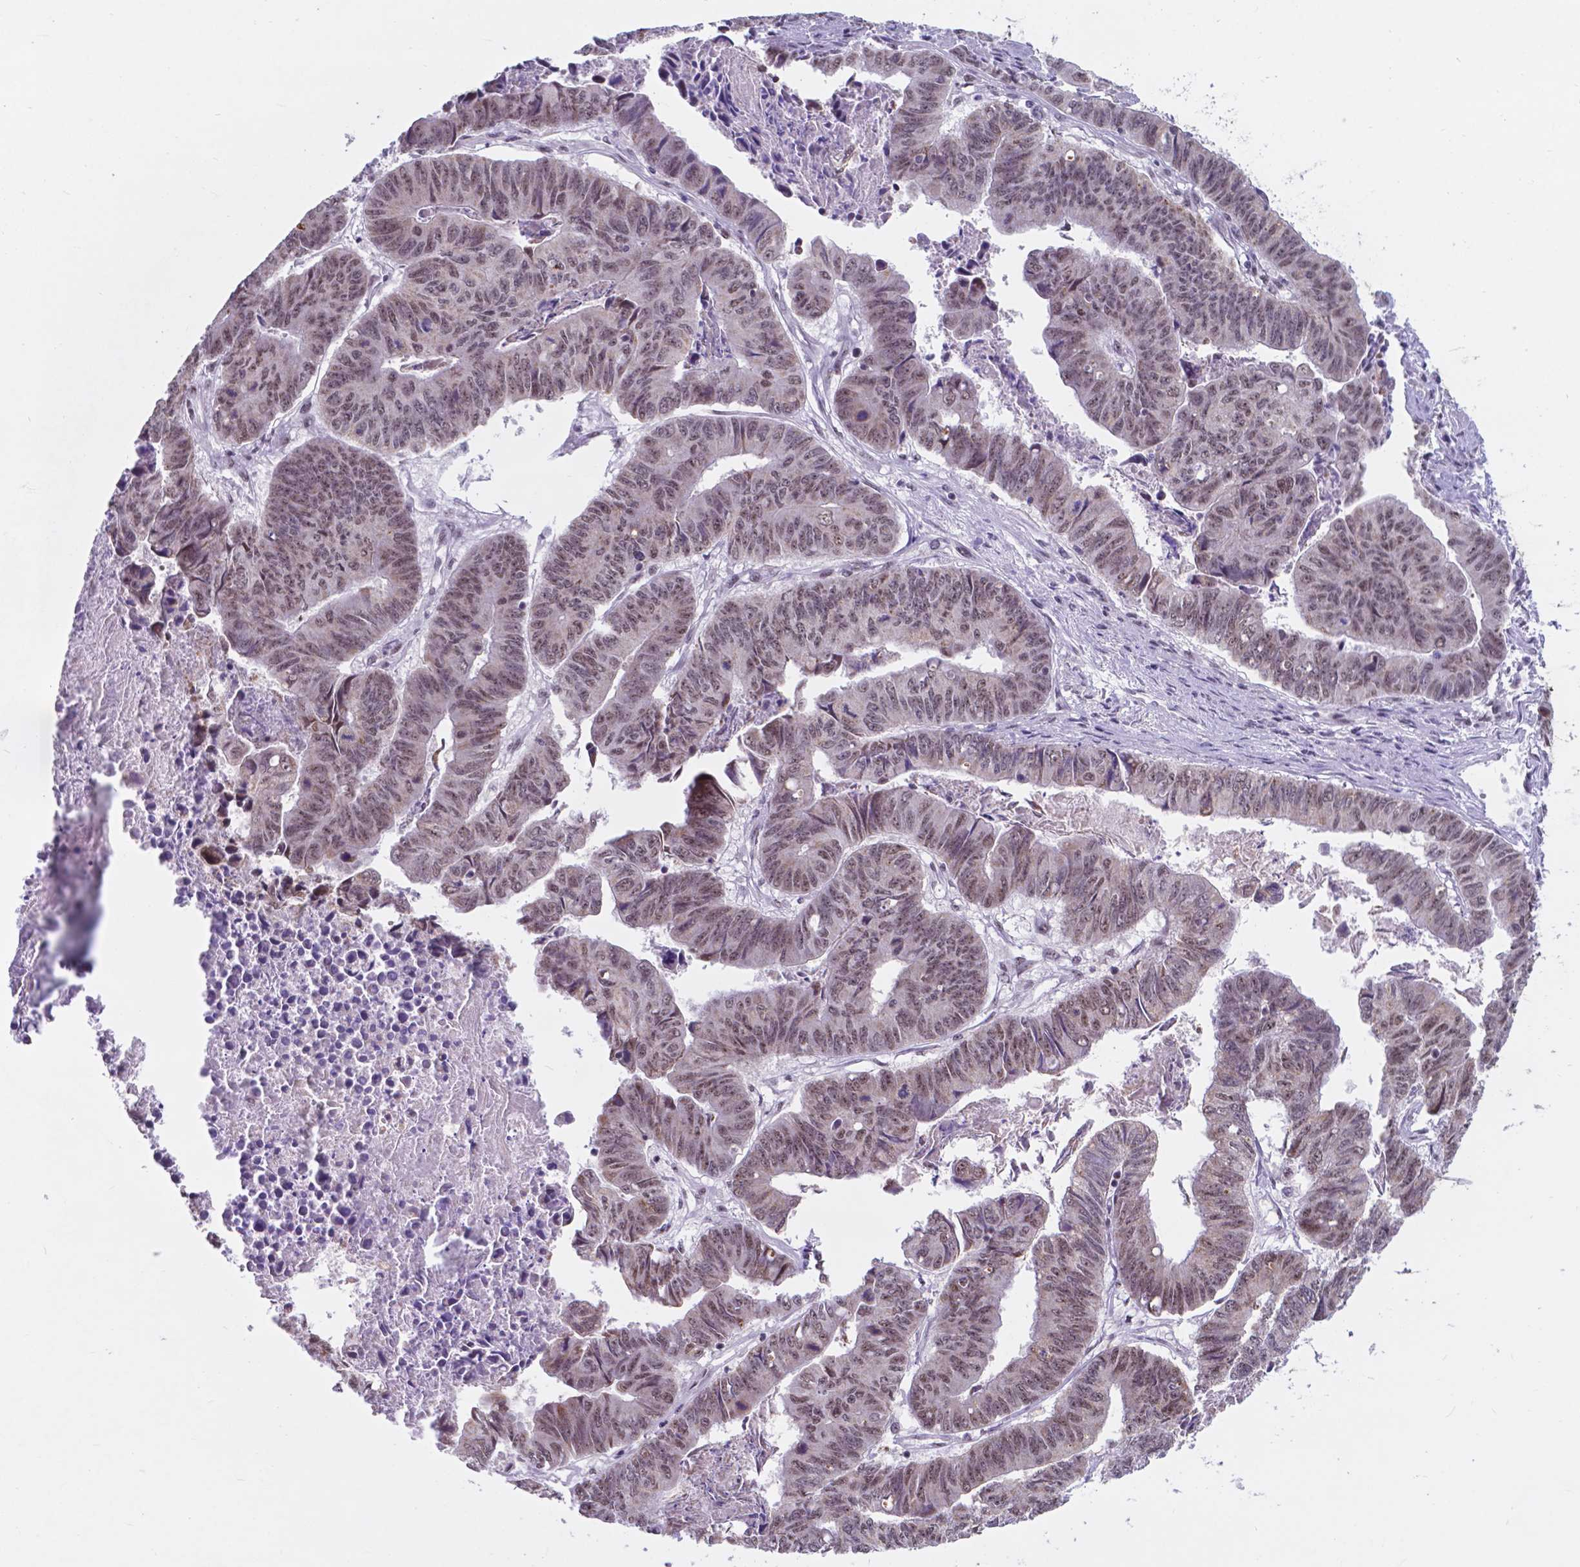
{"staining": {"intensity": "weak", "quantity": ">75%", "location": "nuclear"}, "tissue": "stomach cancer", "cell_type": "Tumor cells", "image_type": "cancer", "snomed": [{"axis": "morphology", "description": "Adenocarcinoma, NOS"}, {"axis": "topography", "description": "Stomach, lower"}], "caption": "Adenocarcinoma (stomach) tissue reveals weak nuclear positivity in about >75% of tumor cells, visualized by immunohistochemistry. (Stains: DAB in brown, nuclei in blue, Microscopy: brightfield microscopy at high magnification).", "gene": "BCAS2", "patient": {"sex": "male", "age": 77}}